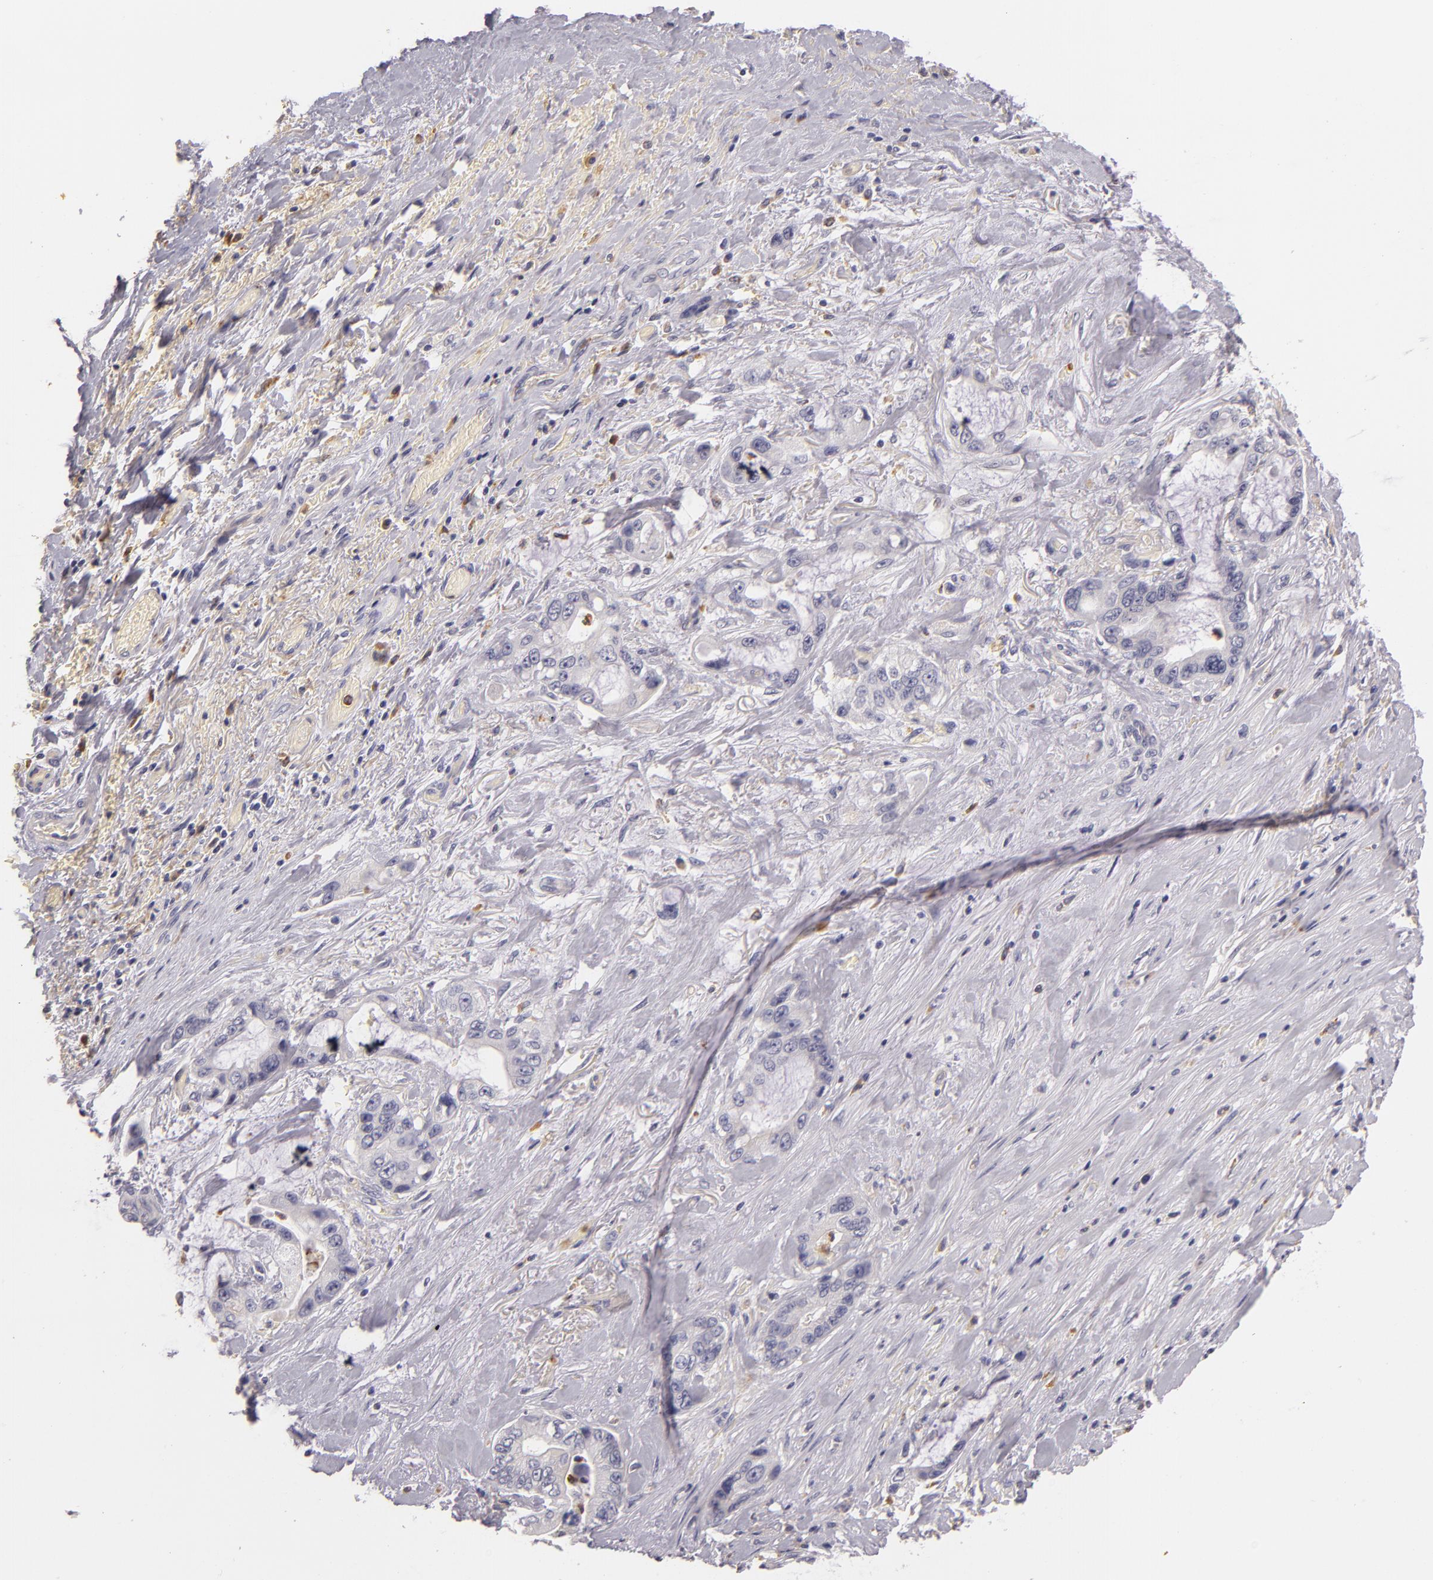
{"staining": {"intensity": "negative", "quantity": "none", "location": "none"}, "tissue": "pancreatic cancer", "cell_type": "Tumor cells", "image_type": "cancer", "snomed": [{"axis": "morphology", "description": "Adenocarcinoma, NOS"}, {"axis": "topography", "description": "Pancreas"}, {"axis": "topography", "description": "Stomach, upper"}], "caption": "The immunohistochemistry (IHC) image has no significant staining in tumor cells of pancreatic cancer (adenocarcinoma) tissue.", "gene": "TLR8", "patient": {"sex": "male", "age": 77}}